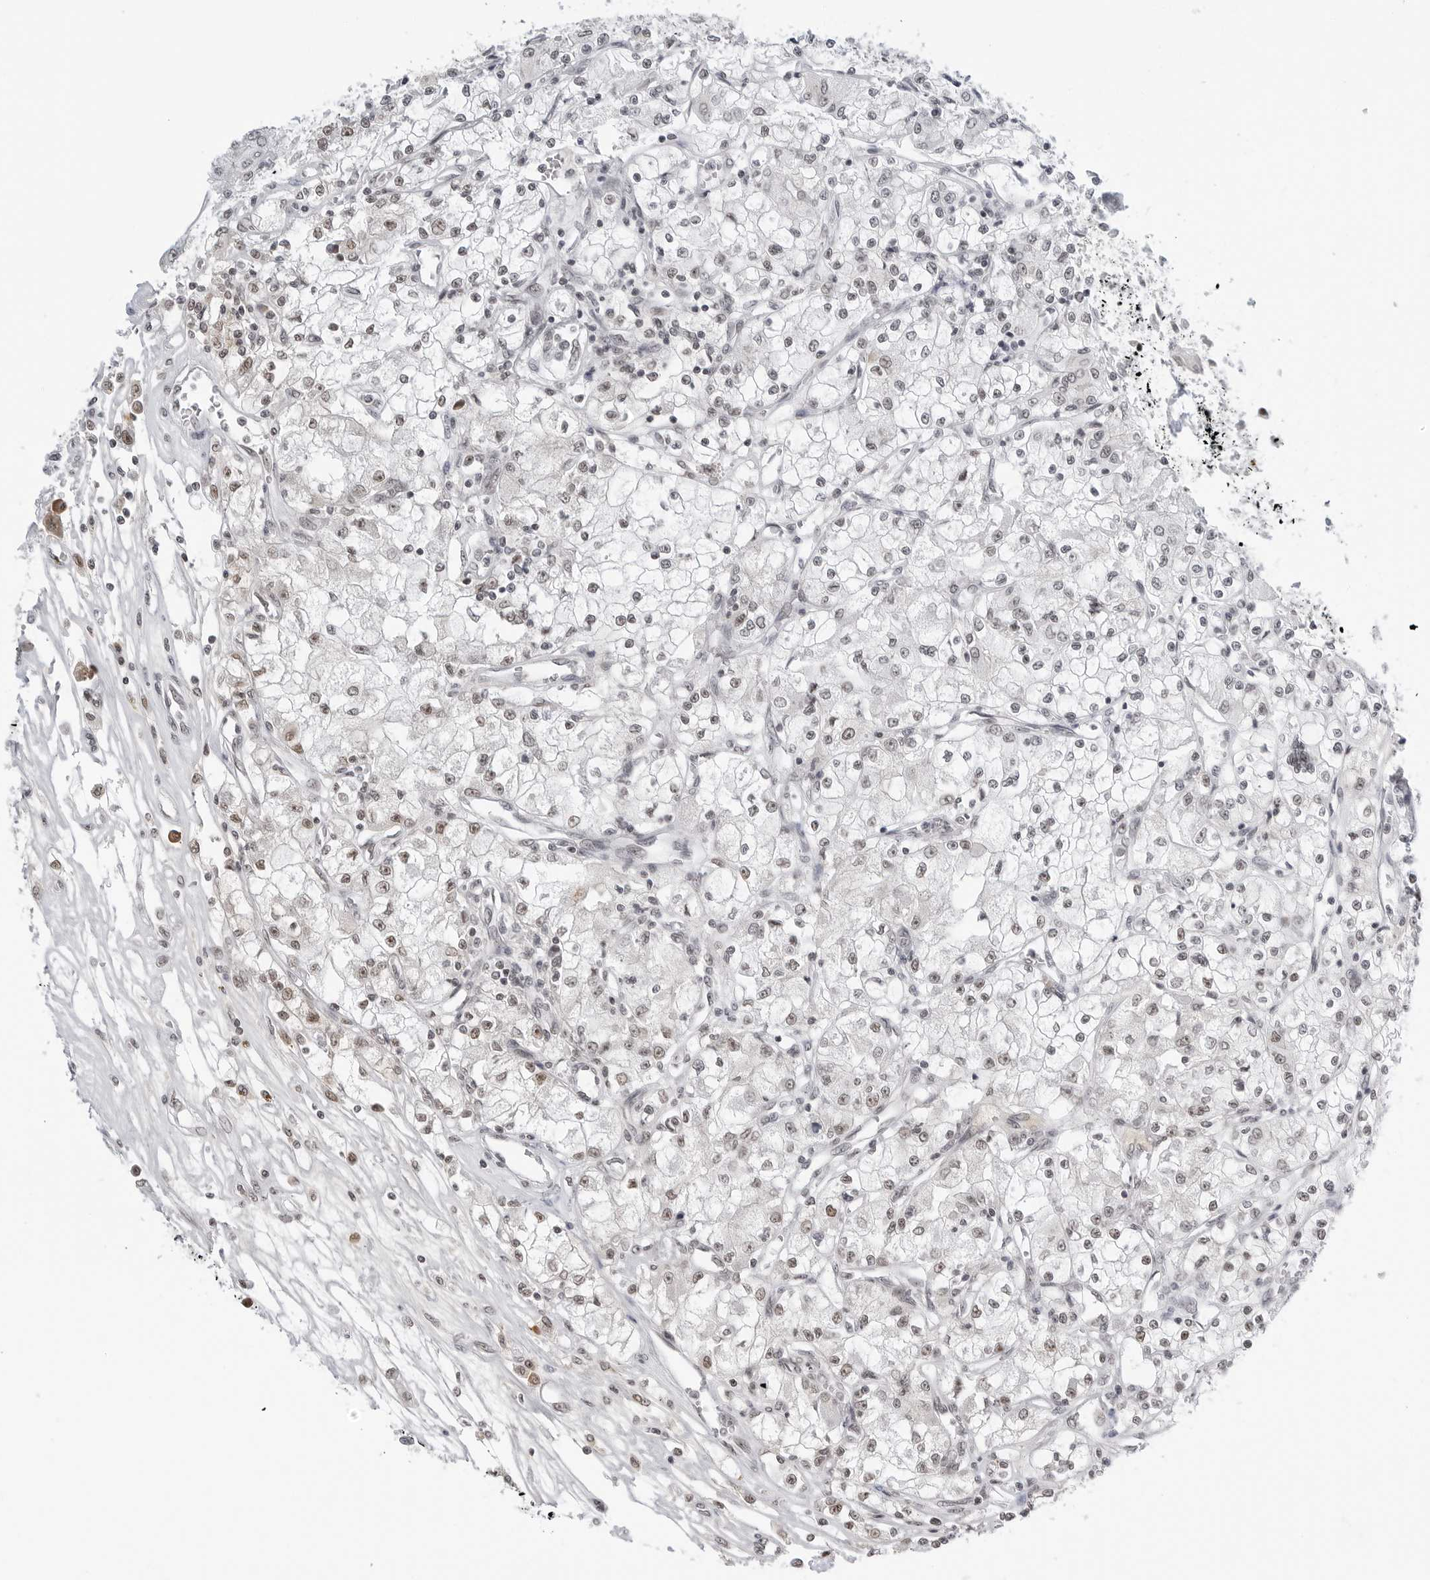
{"staining": {"intensity": "weak", "quantity": "<25%", "location": "nuclear"}, "tissue": "renal cancer", "cell_type": "Tumor cells", "image_type": "cancer", "snomed": [{"axis": "morphology", "description": "Adenocarcinoma, NOS"}, {"axis": "topography", "description": "Kidney"}], "caption": "There is no significant staining in tumor cells of renal cancer (adenocarcinoma).", "gene": "WRAP53", "patient": {"sex": "female", "age": 59}}